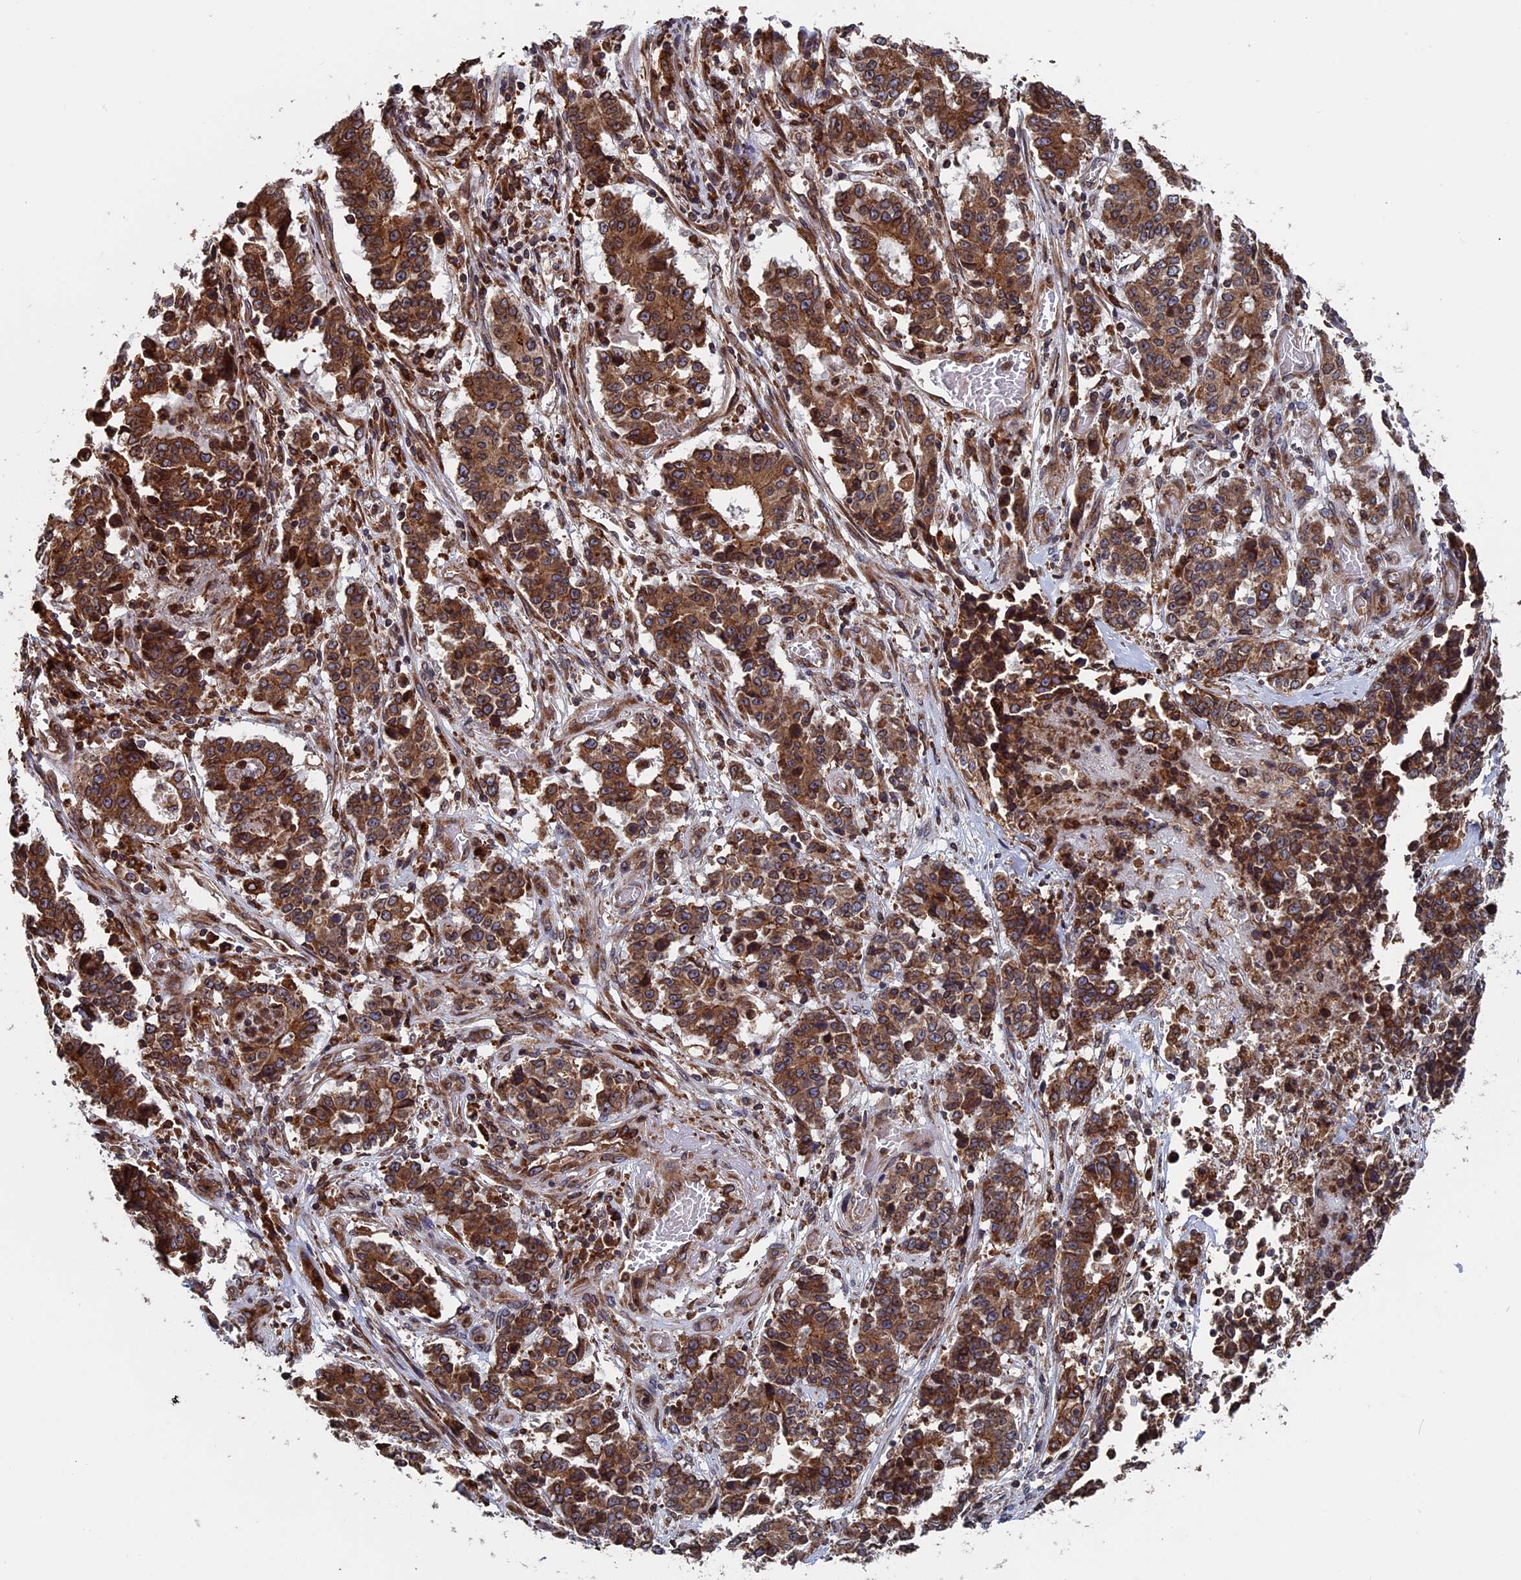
{"staining": {"intensity": "strong", "quantity": ">75%", "location": "cytoplasmic/membranous"}, "tissue": "stomach cancer", "cell_type": "Tumor cells", "image_type": "cancer", "snomed": [{"axis": "morphology", "description": "Adenocarcinoma, NOS"}, {"axis": "topography", "description": "Stomach"}], "caption": "This is an image of IHC staining of stomach cancer (adenocarcinoma), which shows strong expression in the cytoplasmic/membranous of tumor cells.", "gene": "RPUSD1", "patient": {"sex": "male", "age": 59}}